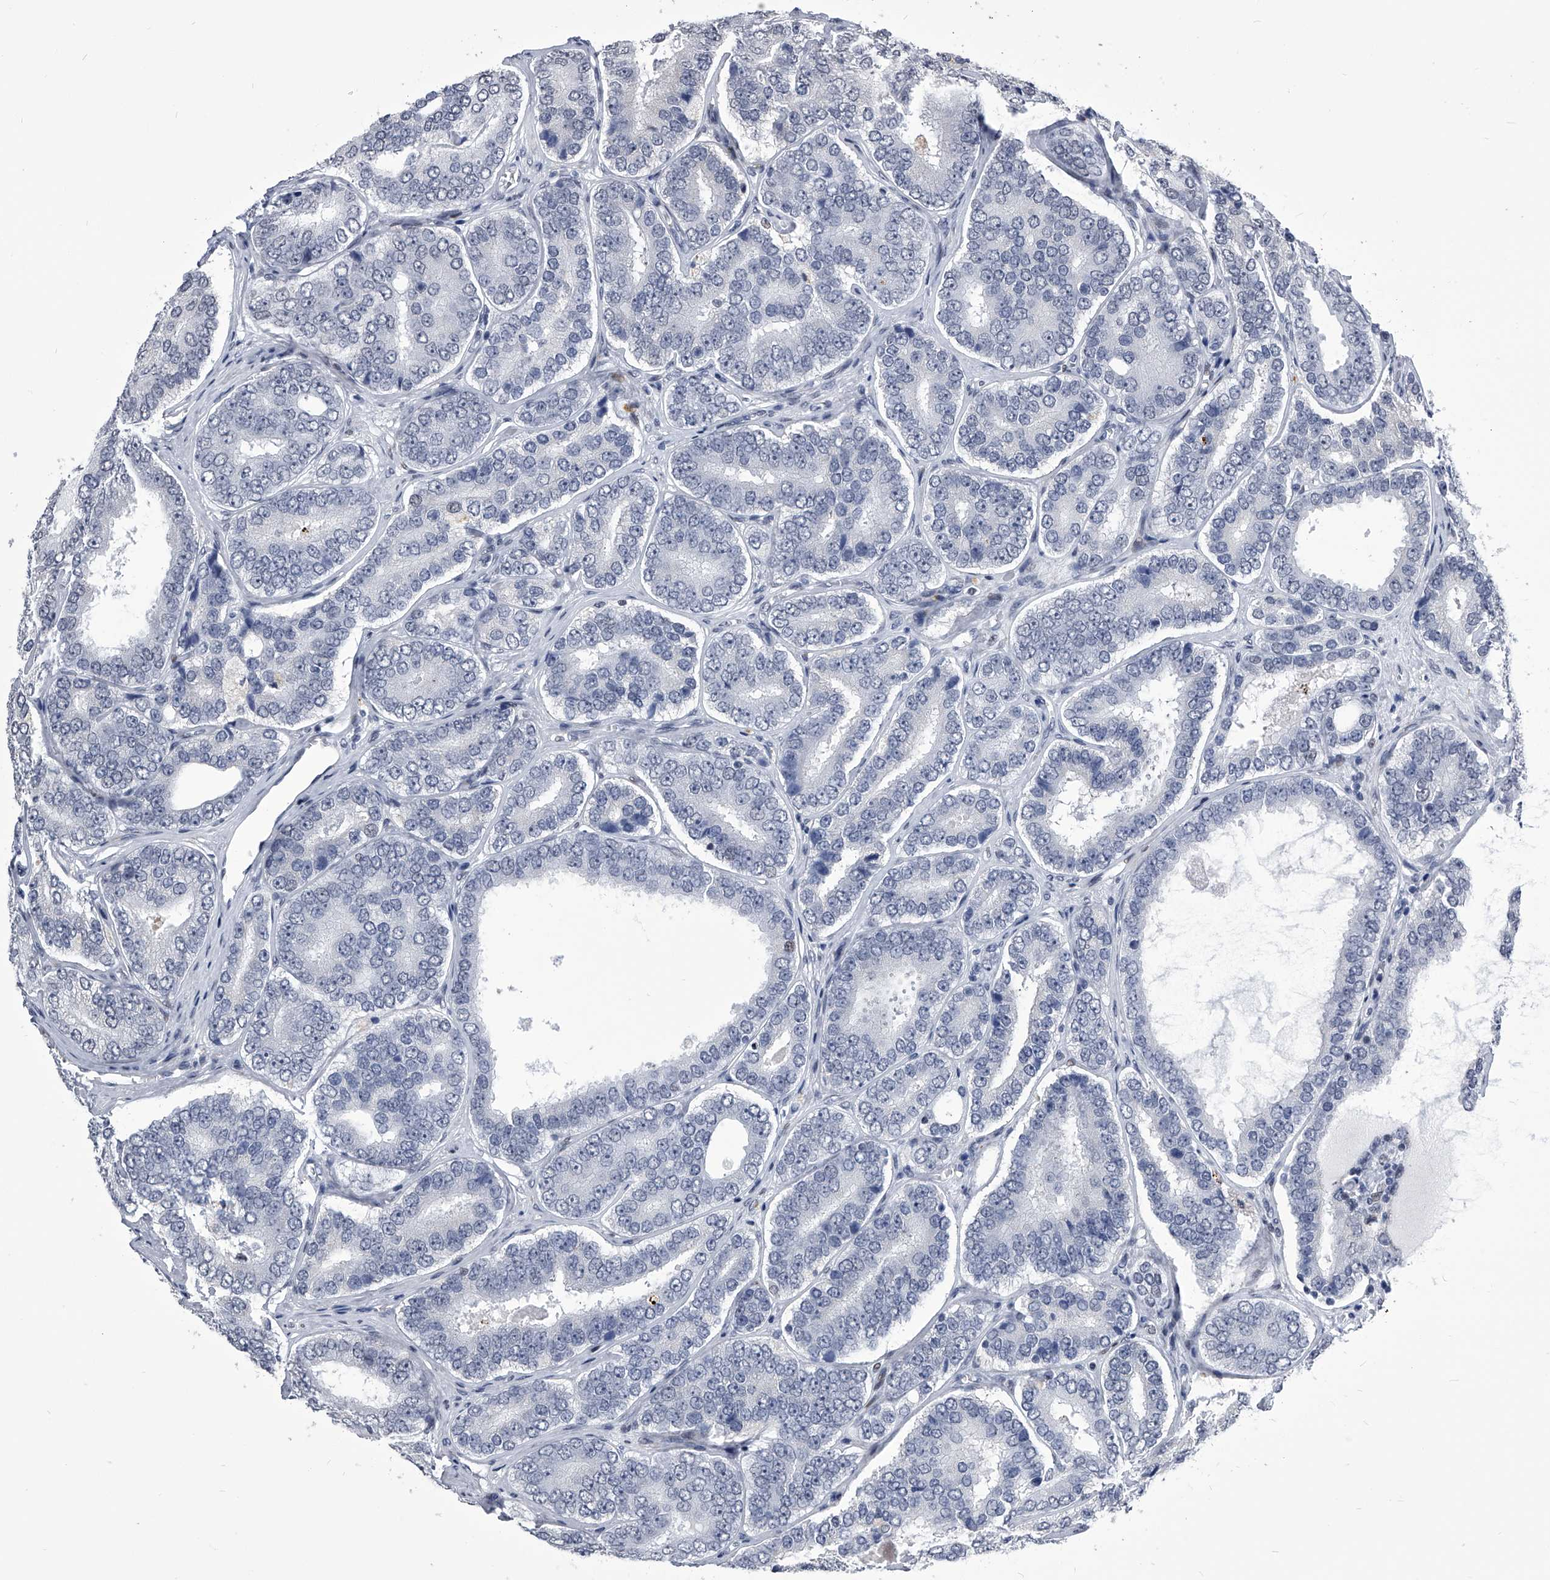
{"staining": {"intensity": "negative", "quantity": "none", "location": "none"}, "tissue": "prostate cancer", "cell_type": "Tumor cells", "image_type": "cancer", "snomed": [{"axis": "morphology", "description": "Adenocarcinoma, High grade"}, {"axis": "topography", "description": "Prostate"}], "caption": "Prostate cancer (high-grade adenocarcinoma) stained for a protein using IHC exhibits no staining tumor cells.", "gene": "CMTR1", "patient": {"sex": "male", "age": 56}}